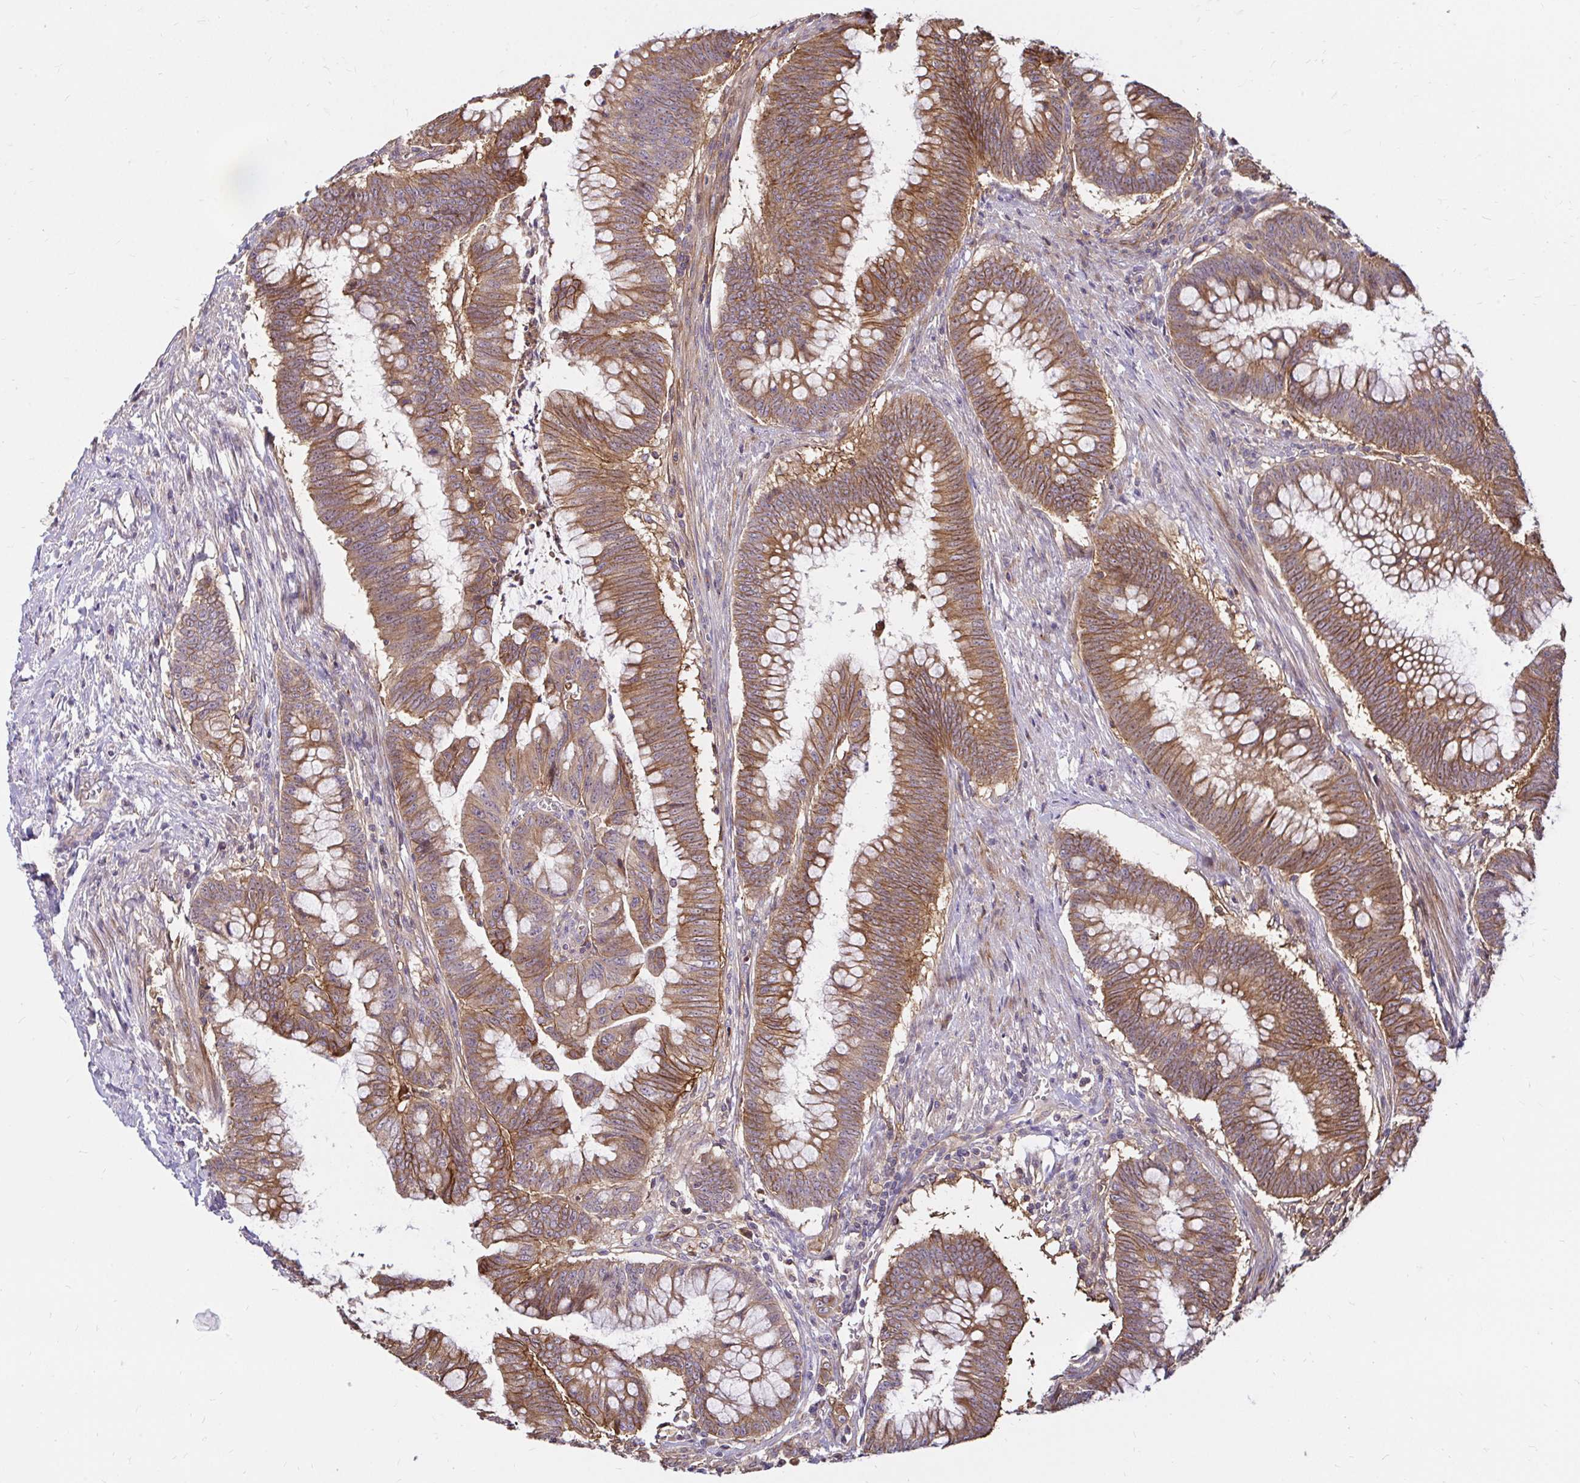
{"staining": {"intensity": "moderate", "quantity": ">75%", "location": "cytoplasmic/membranous"}, "tissue": "colorectal cancer", "cell_type": "Tumor cells", "image_type": "cancer", "snomed": [{"axis": "morphology", "description": "Adenocarcinoma, NOS"}, {"axis": "topography", "description": "Colon"}], "caption": "The immunohistochemical stain highlights moderate cytoplasmic/membranous positivity in tumor cells of colorectal cancer tissue.", "gene": "ITGA2", "patient": {"sex": "male", "age": 62}}